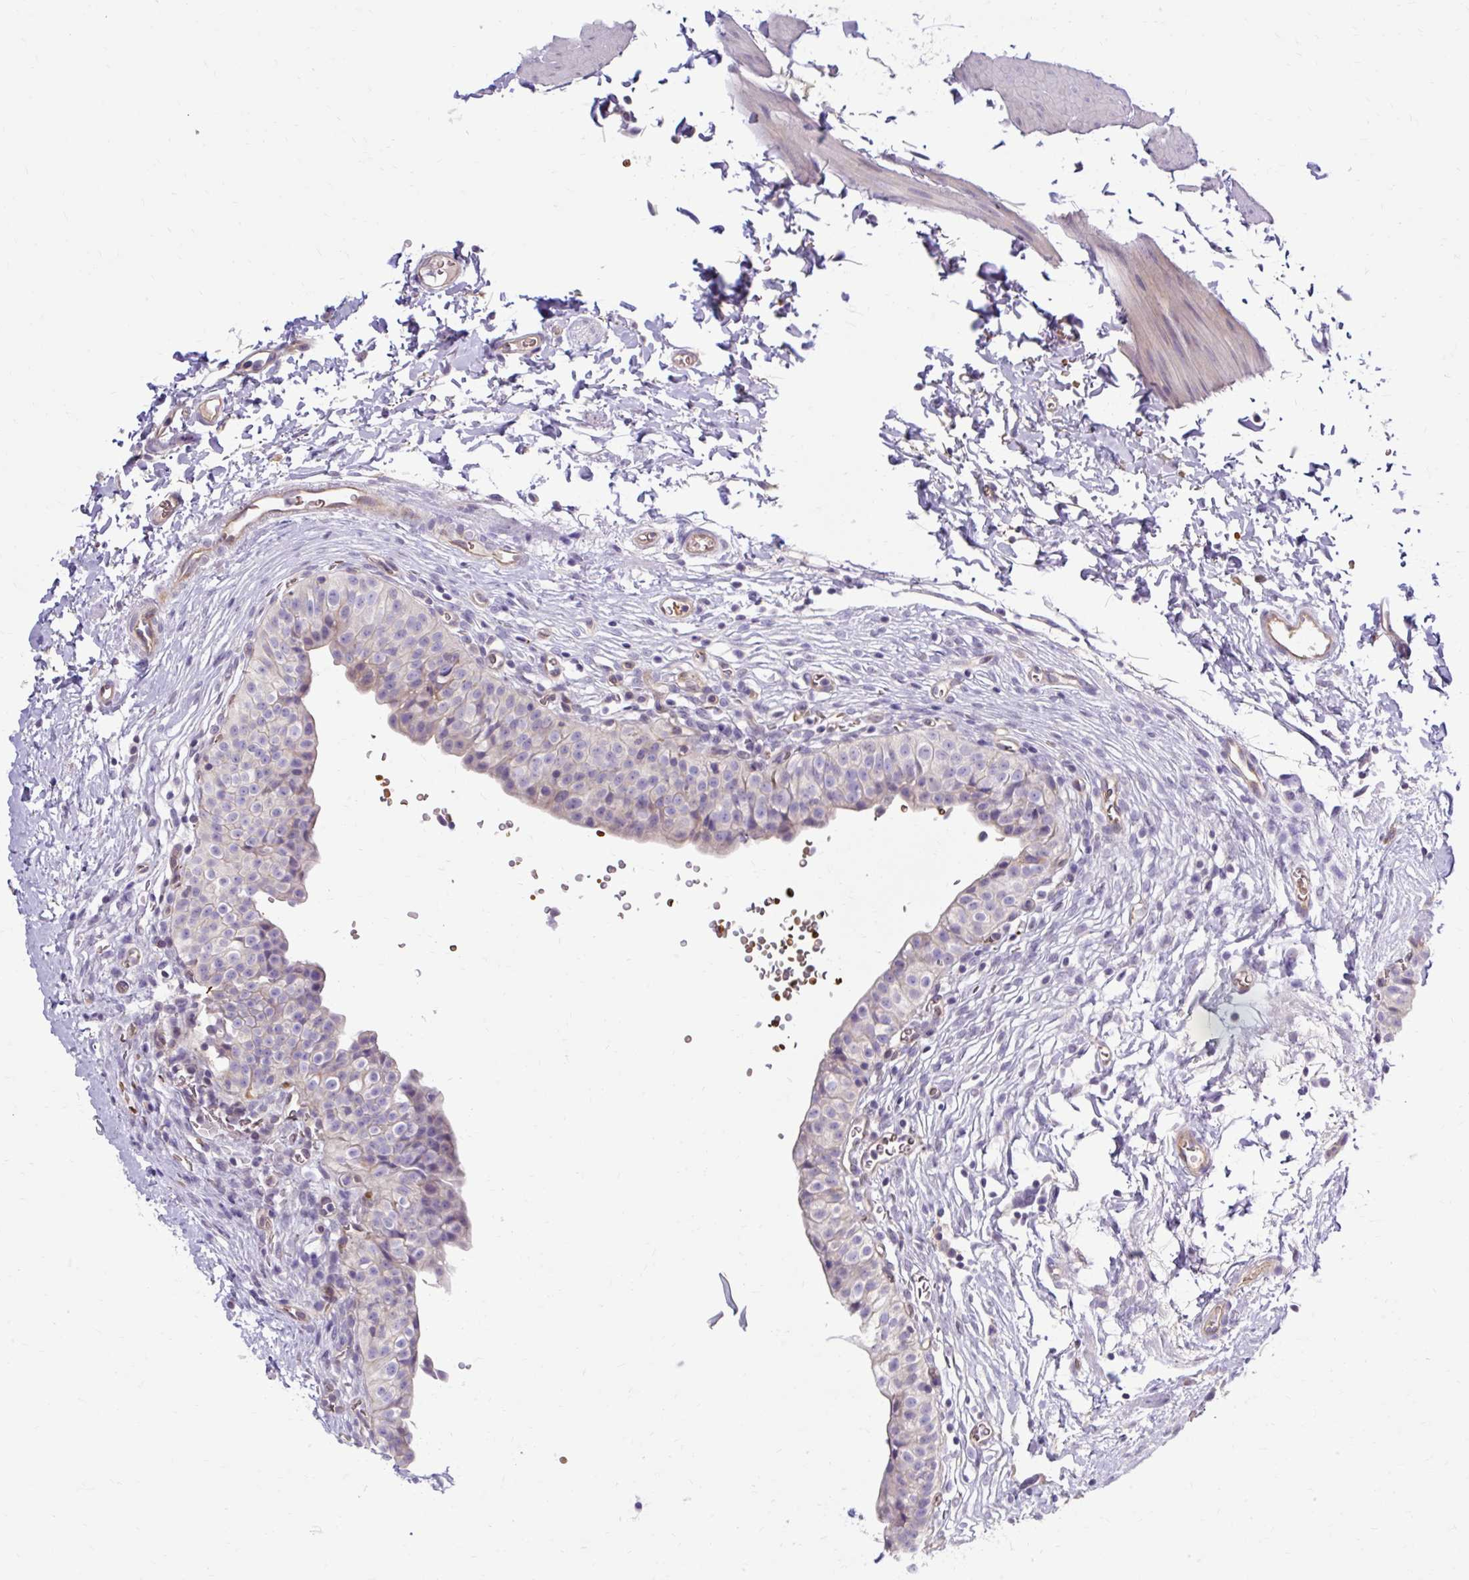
{"staining": {"intensity": "negative", "quantity": "none", "location": "none"}, "tissue": "urinary bladder", "cell_type": "Urothelial cells", "image_type": "normal", "snomed": [{"axis": "morphology", "description": "Normal tissue, NOS"}, {"axis": "topography", "description": "Urinary bladder"}, {"axis": "topography", "description": "Peripheral nerve tissue"}], "caption": "Urinary bladder stained for a protein using immunohistochemistry (IHC) reveals no staining urothelial cells.", "gene": "USHBP1", "patient": {"sex": "male", "age": 55}}